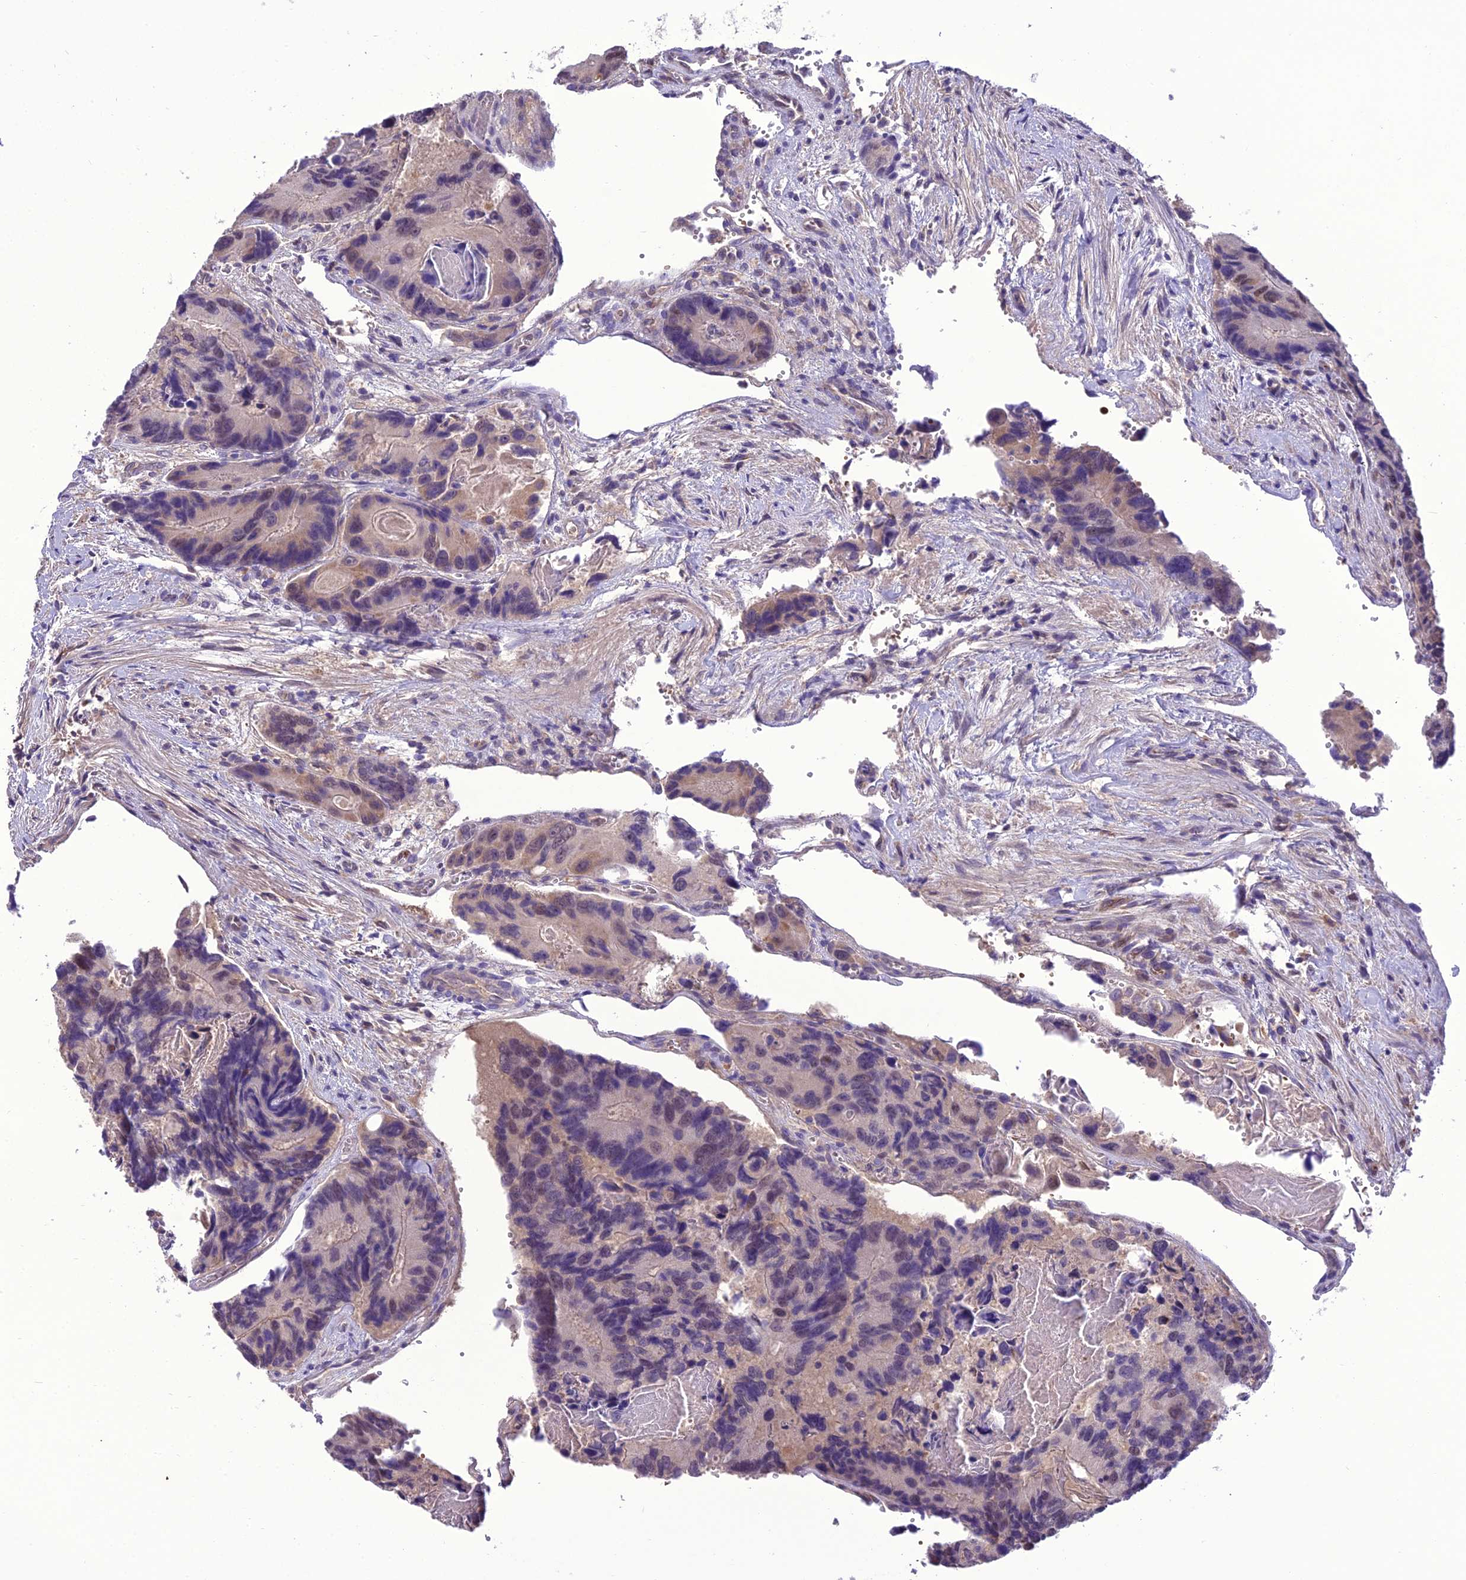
{"staining": {"intensity": "moderate", "quantity": "<25%", "location": "cytoplasmic/membranous,nuclear"}, "tissue": "colorectal cancer", "cell_type": "Tumor cells", "image_type": "cancer", "snomed": [{"axis": "morphology", "description": "Adenocarcinoma, NOS"}, {"axis": "topography", "description": "Colon"}], "caption": "Approximately <25% of tumor cells in human colorectal cancer (adenocarcinoma) show moderate cytoplasmic/membranous and nuclear protein staining as visualized by brown immunohistochemical staining.", "gene": "BORCS6", "patient": {"sex": "male", "age": 84}}